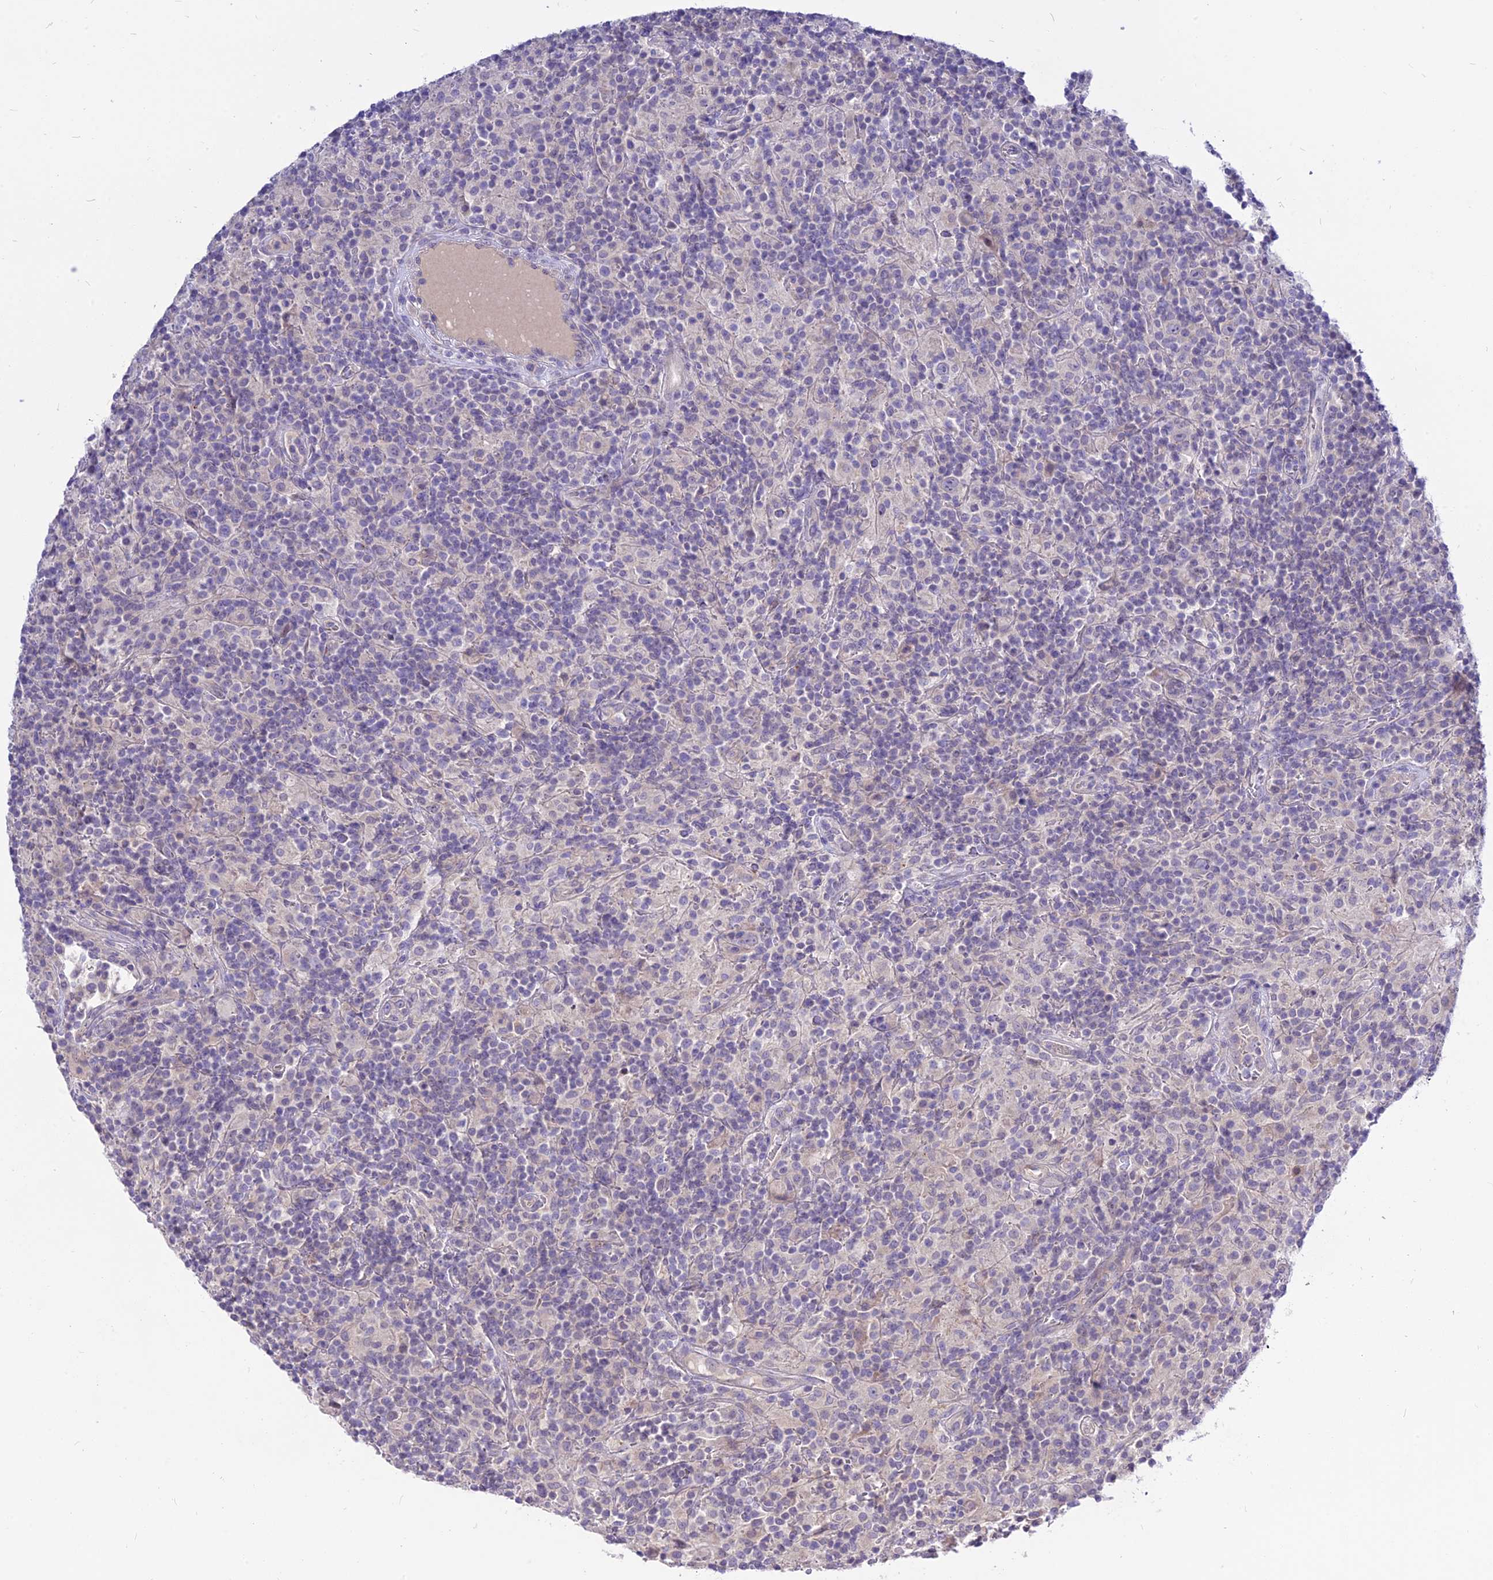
{"staining": {"intensity": "negative", "quantity": "none", "location": "none"}, "tissue": "lymphoma", "cell_type": "Tumor cells", "image_type": "cancer", "snomed": [{"axis": "morphology", "description": "Hodgkin's disease, NOS"}, {"axis": "topography", "description": "Lymph node"}], "caption": "Immunohistochemical staining of Hodgkin's disease reveals no significant staining in tumor cells.", "gene": "CZIB", "patient": {"sex": "male", "age": 70}}